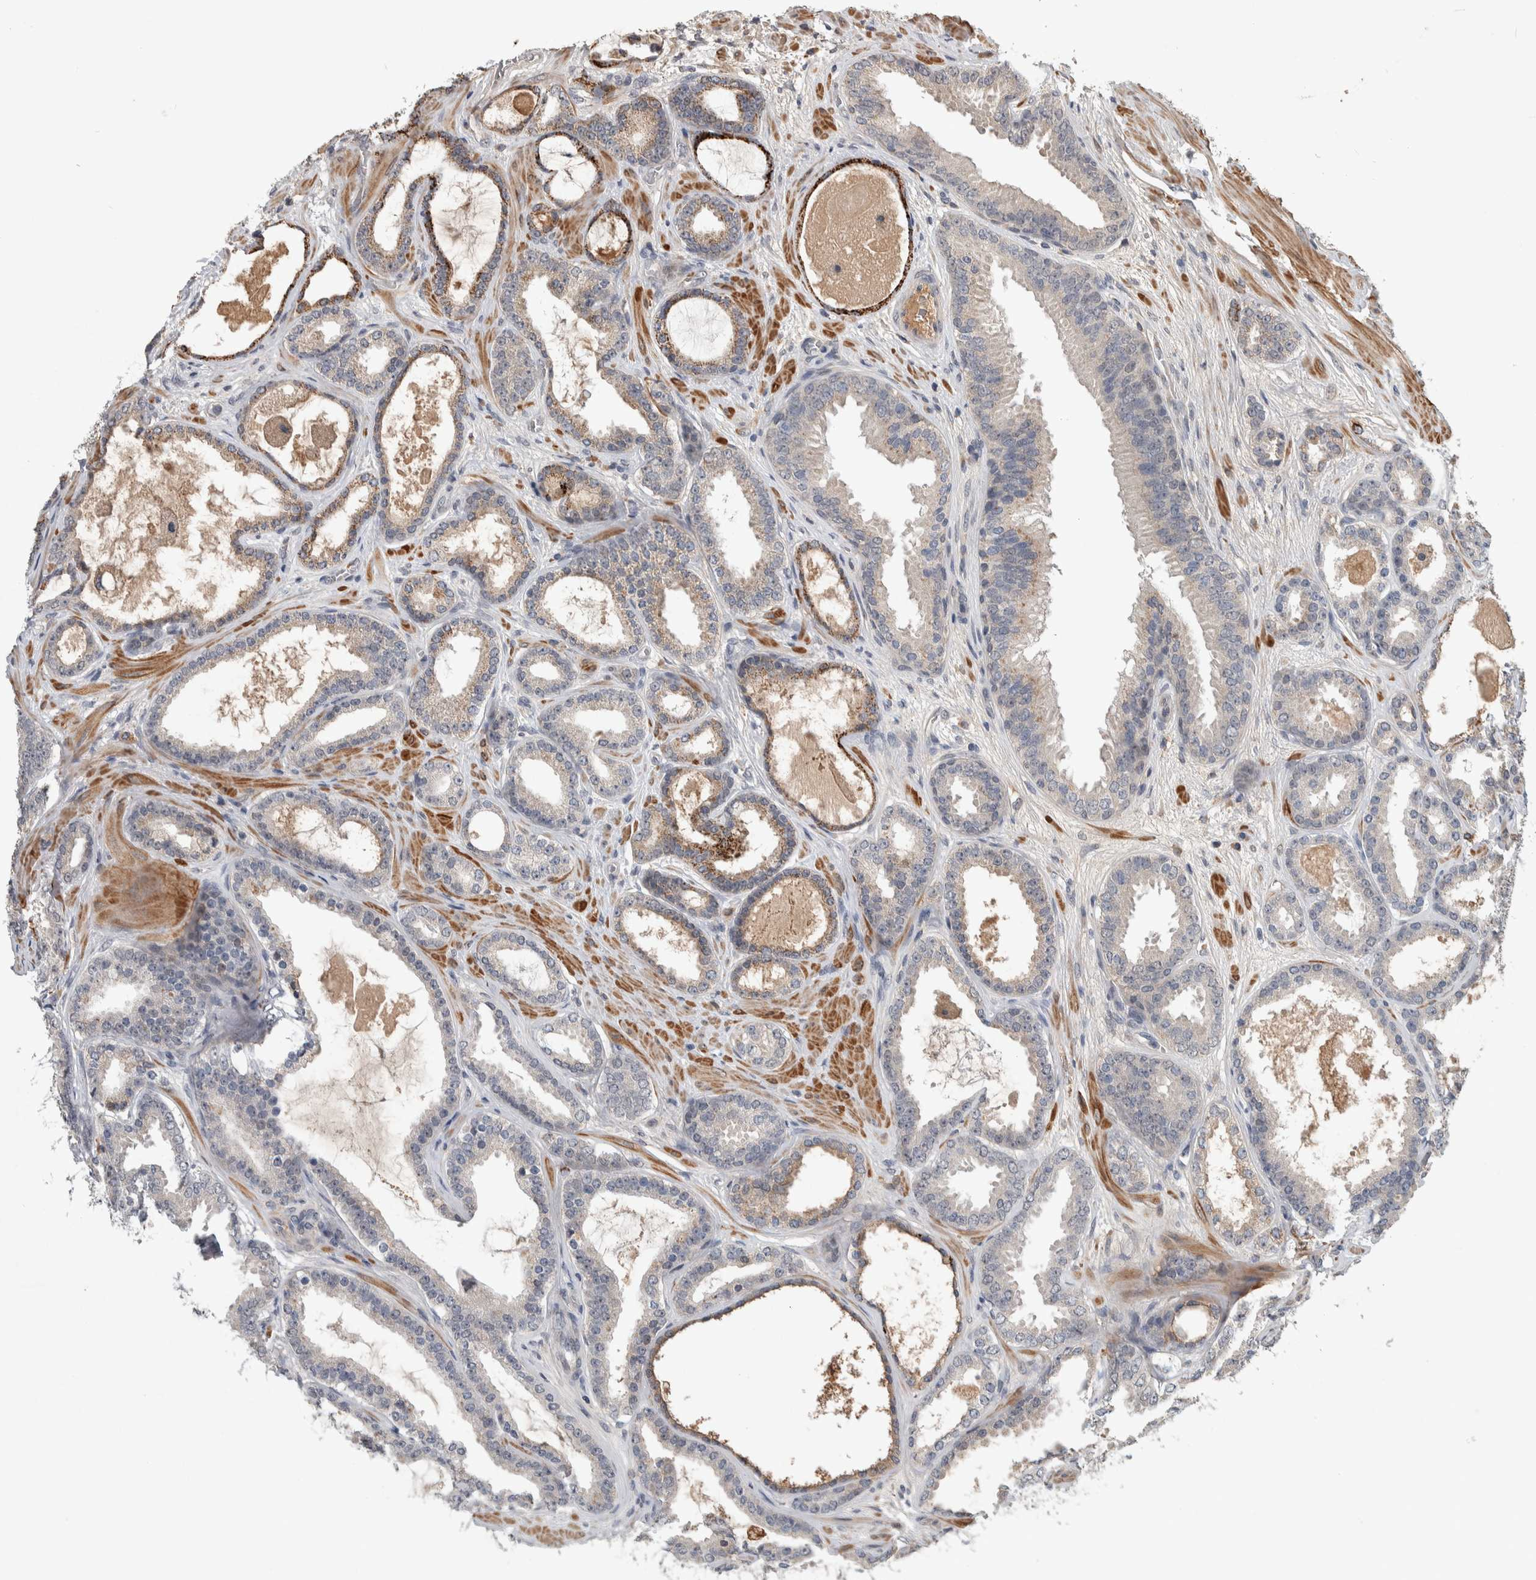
{"staining": {"intensity": "weak", "quantity": "<25%", "location": "cytoplasmic/membranous"}, "tissue": "prostate cancer", "cell_type": "Tumor cells", "image_type": "cancer", "snomed": [{"axis": "morphology", "description": "Adenocarcinoma, High grade"}, {"axis": "topography", "description": "Prostate"}], "caption": "Immunohistochemistry of prostate cancer (high-grade adenocarcinoma) shows no staining in tumor cells. Brightfield microscopy of IHC stained with DAB (brown) and hematoxylin (blue), captured at high magnification.", "gene": "CHRM3", "patient": {"sex": "male", "age": 60}}